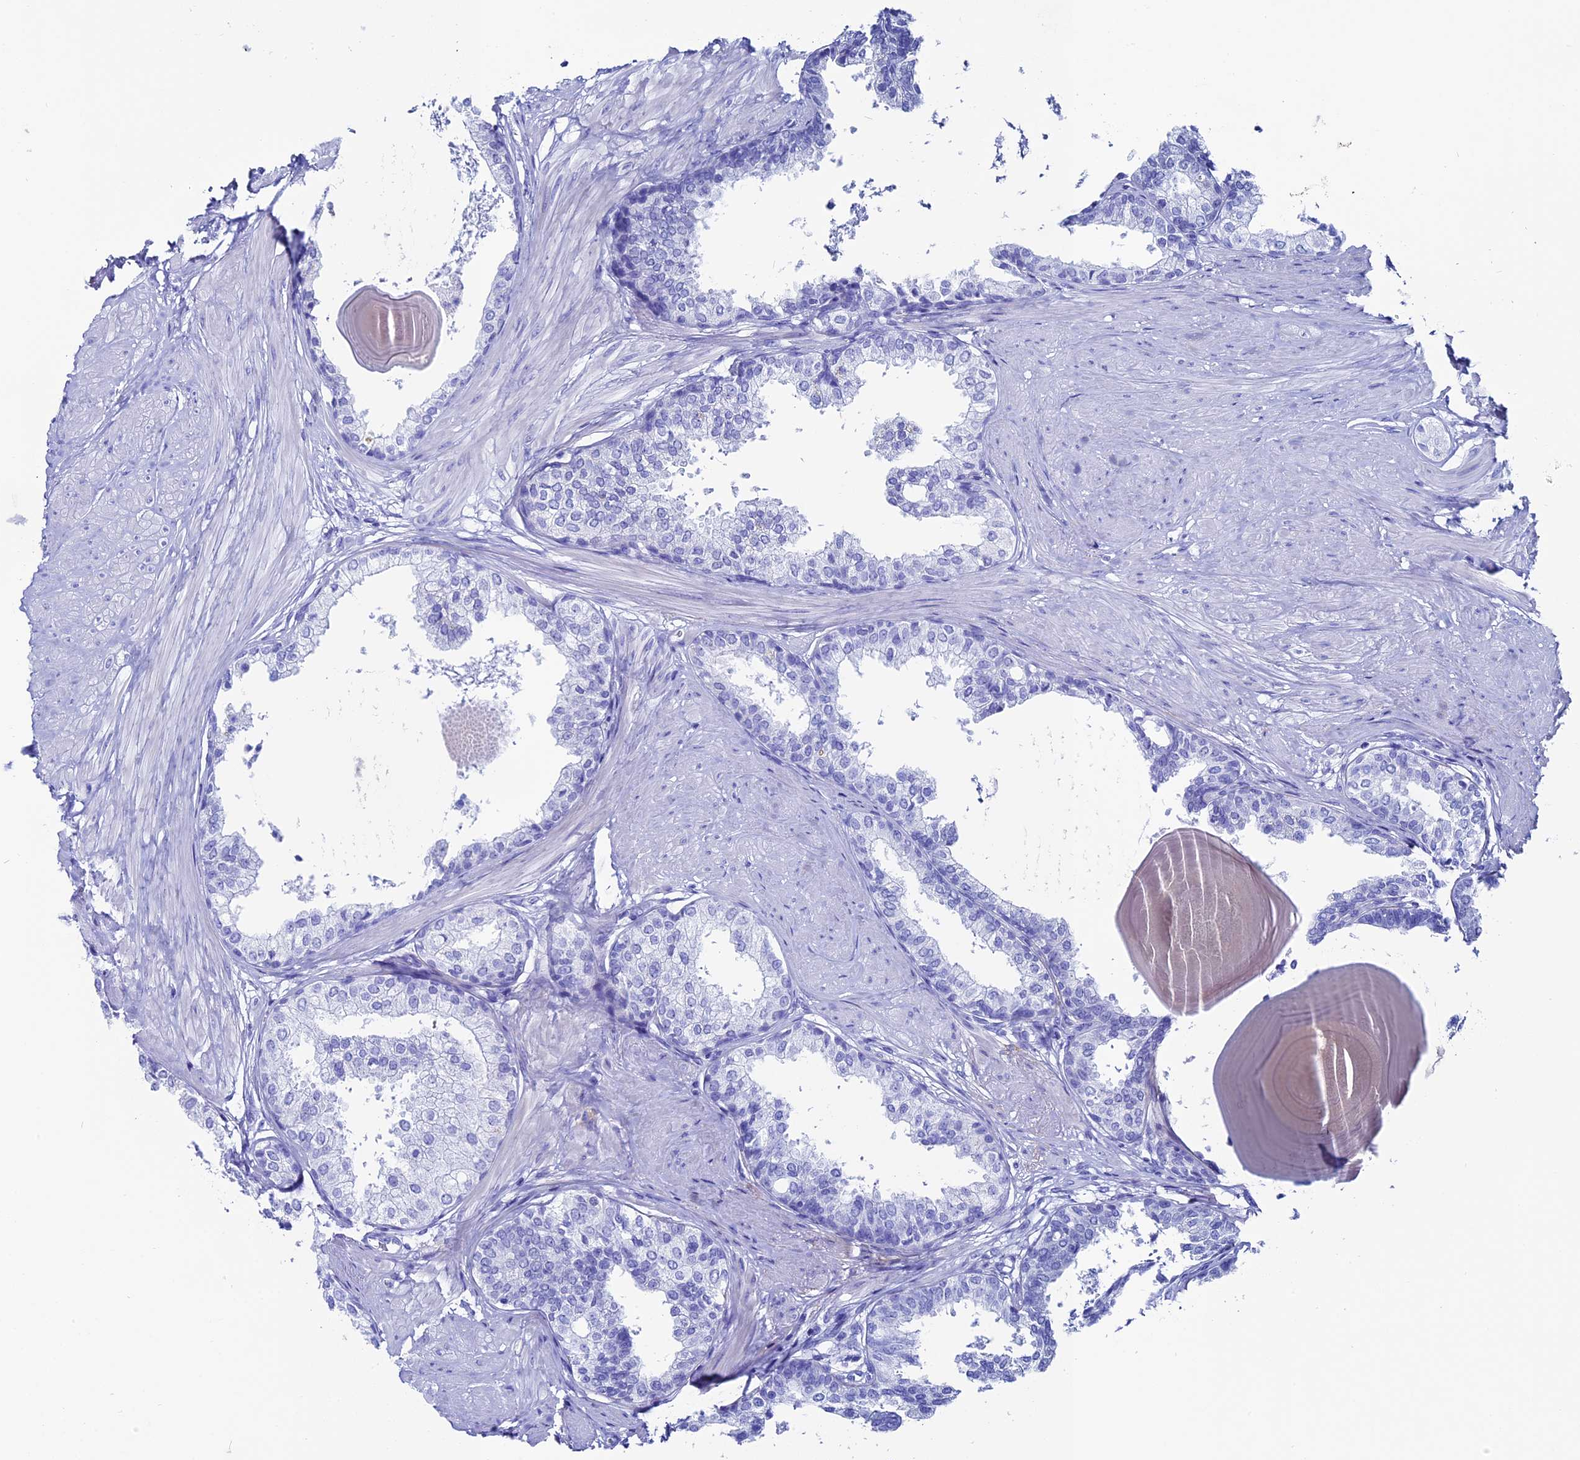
{"staining": {"intensity": "negative", "quantity": "none", "location": "none"}, "tissue": "prostate", "cell_type": "Glandular cells", "image_type": "normal", "snomed": [{"axis": "morphology", "description": "Normal tissue, NOS"}, {"axis": "topography", "description": "Prostate"}], "caption": "Unremarkable prostate was stained to show a protein in brown. There is no significant expression in glandular cells. The staining is performed using DAB brown chromogen with nuclei counter-stained in using hematoxylin.", "gene": "ANKRD29", "patient": {"sex": "male", "age": 48}}